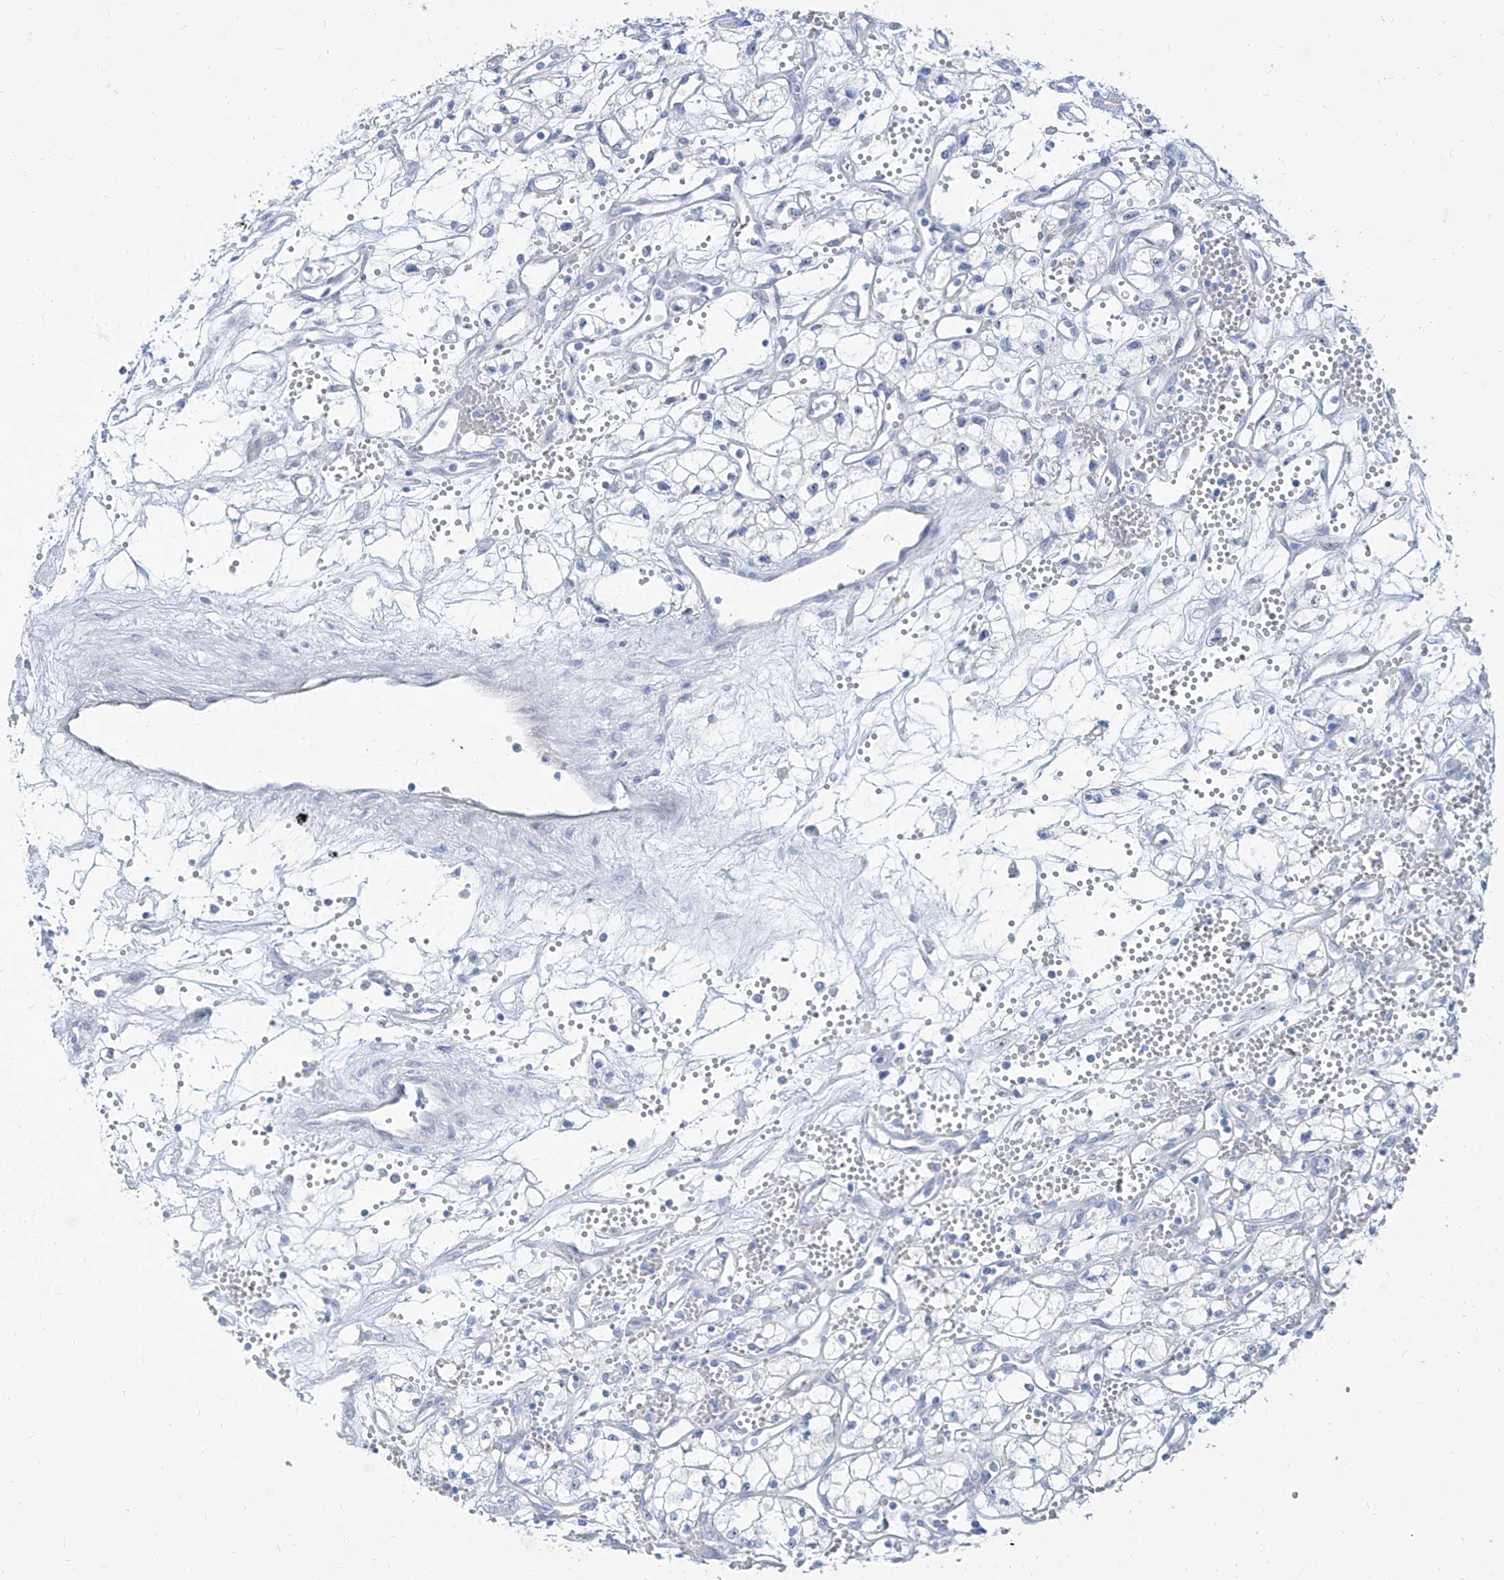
{"staining": {"intensity": "negative", "quantity": "none", "location": "none"}, "tissue": "renal cancer", "cell_type": "Tumor cells", "image_type": "cancer", "snomed": [{"axis": "morphology", "description": "Adenocarcinoma, NOS"}, {"axis": "topography", "description": "Kidney"}], "caption": "Tumor cells show no significant protein expression in adenocarcinoma (renal).", "gene": "TXLNB", "patient": {"sex": "male", "age": 59}}